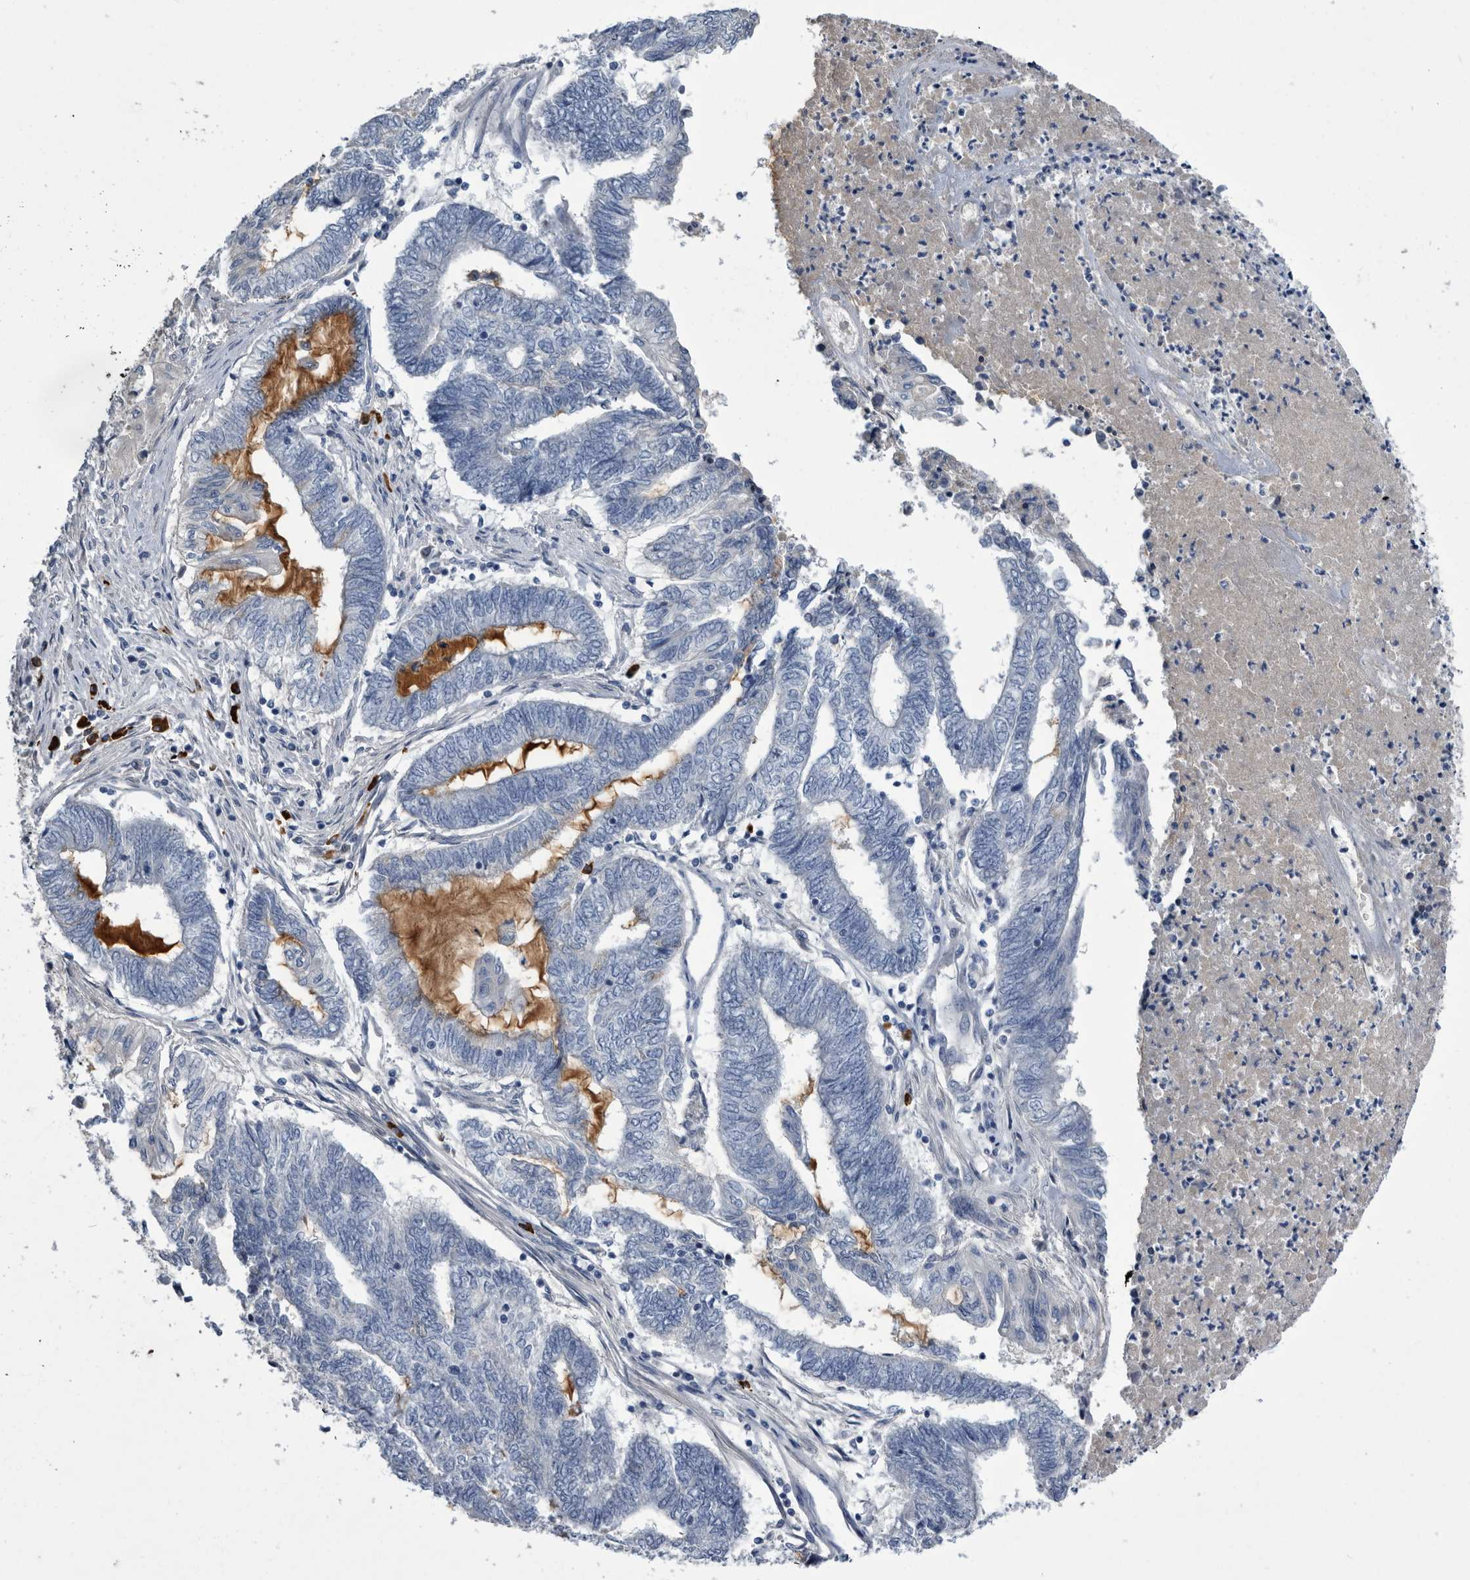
{"staining": {"intensity": "negative", "quantity": "none", "location": "none"}, "tissue": "endometrial cancer", "cell_type": "Tumor cells", "image_type": "cancer", "snomed": [{"axis": "morphology", "description": "Adenocarcinoma, NOS"}, {"axis": "topography", "description": "Uterus"}, {"axis": "topography", "description": "Endometrium"}], "caption": "This is an immunohistochemistry image of human endometrial adenocarcinoma. There is no positivity in tumor cells.", "gene": "BTBD6", "patient": {"sex": "female", "age": 70}}